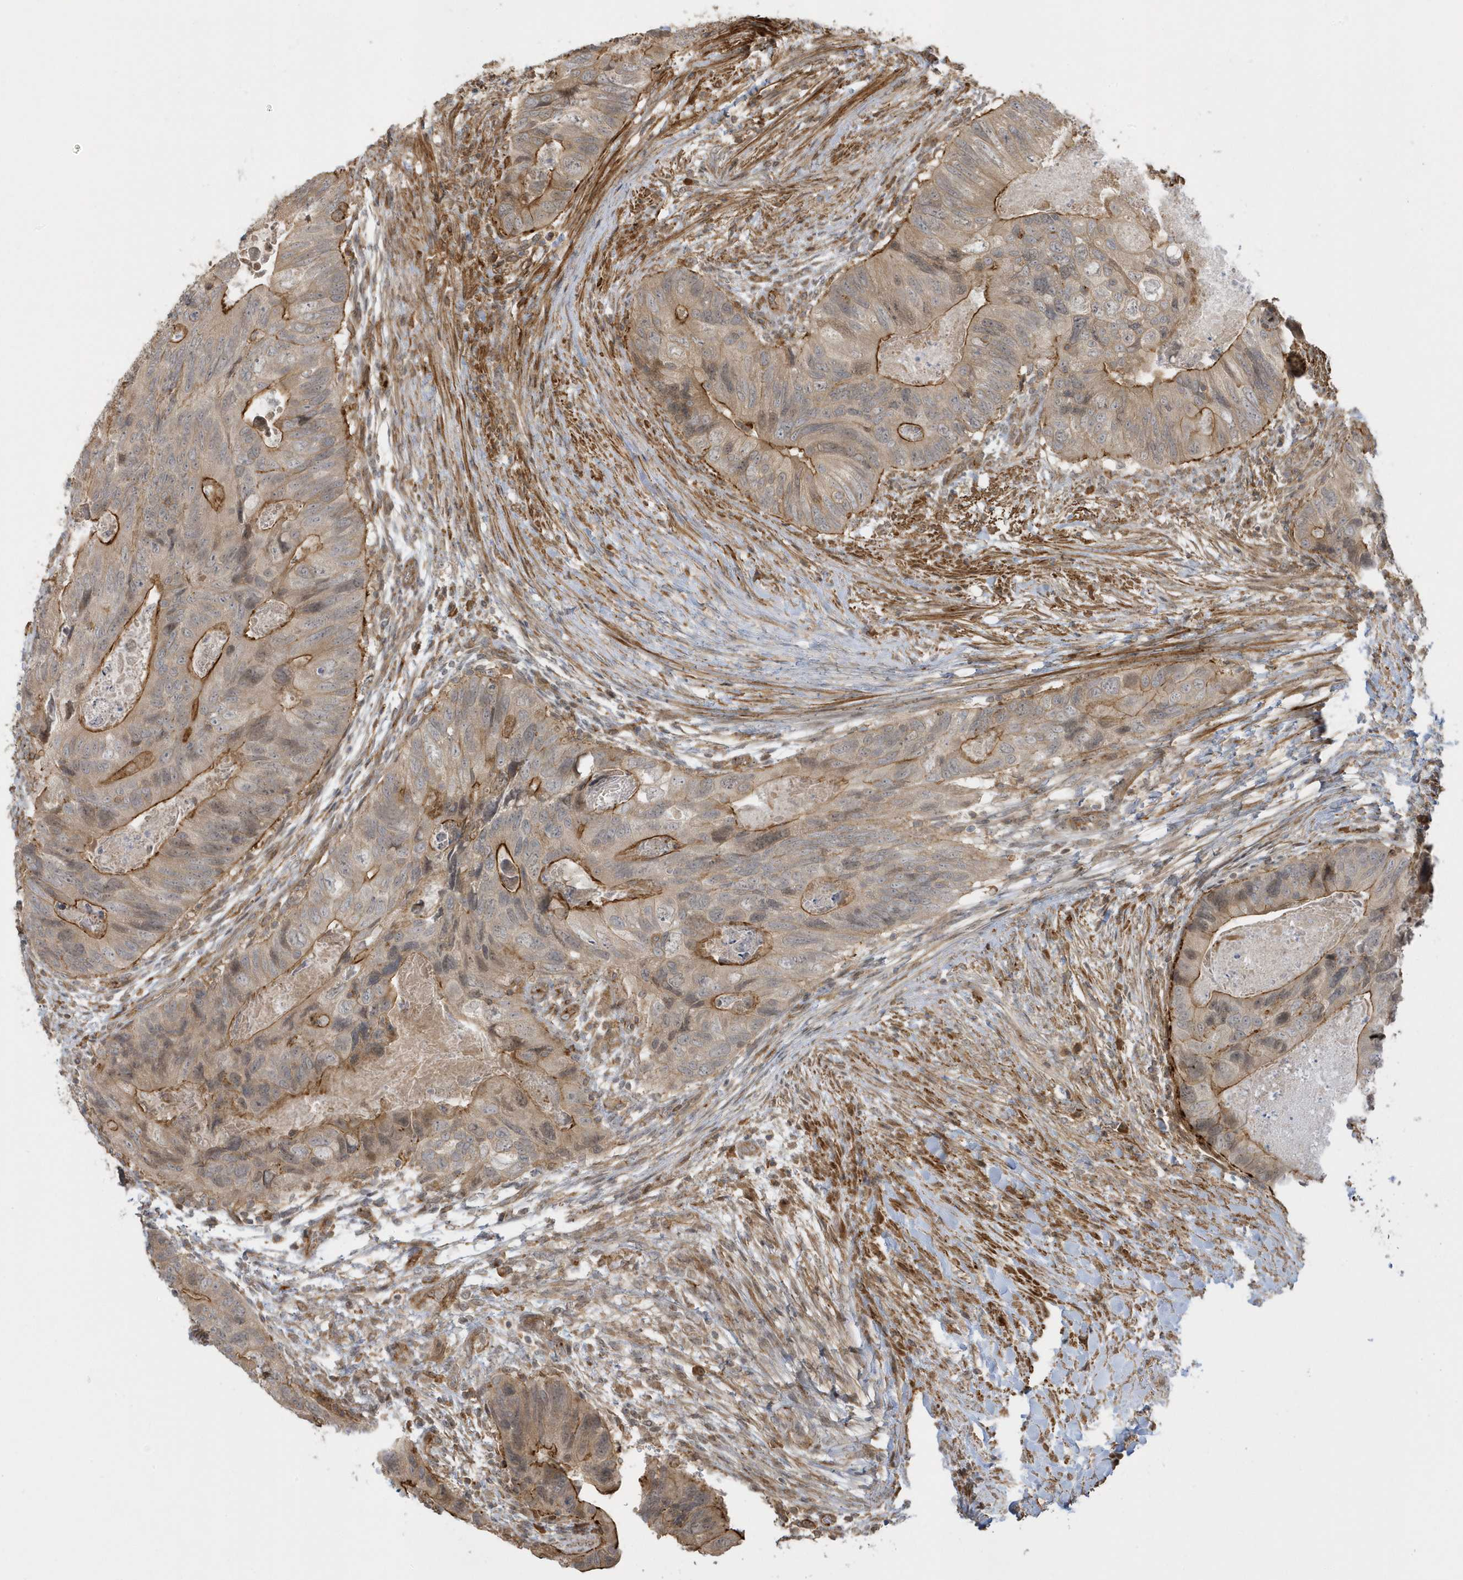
{"staining": {"intensity": "moderate", "quantity": ">75%", "location": "cytoplasmic/membranous"}, "tissue": "colorectal cancer", "cell_type": "Tumor cells", "image_type": "cancer", "snomed": [{"axis": "morphology", "description": "Adenocarcinoma, NOS"}, {"axis": "topography", "description": "Rectum"}], "caption": "Immunohistochemical staining of colorectal adenocarcinoma demonstrates moderate cytoplasmic/membranous protein staining in approximately >75% of tumor cells.", "gene": "ZBTB8A", "patient": {"sex": "male", "age": 63}}